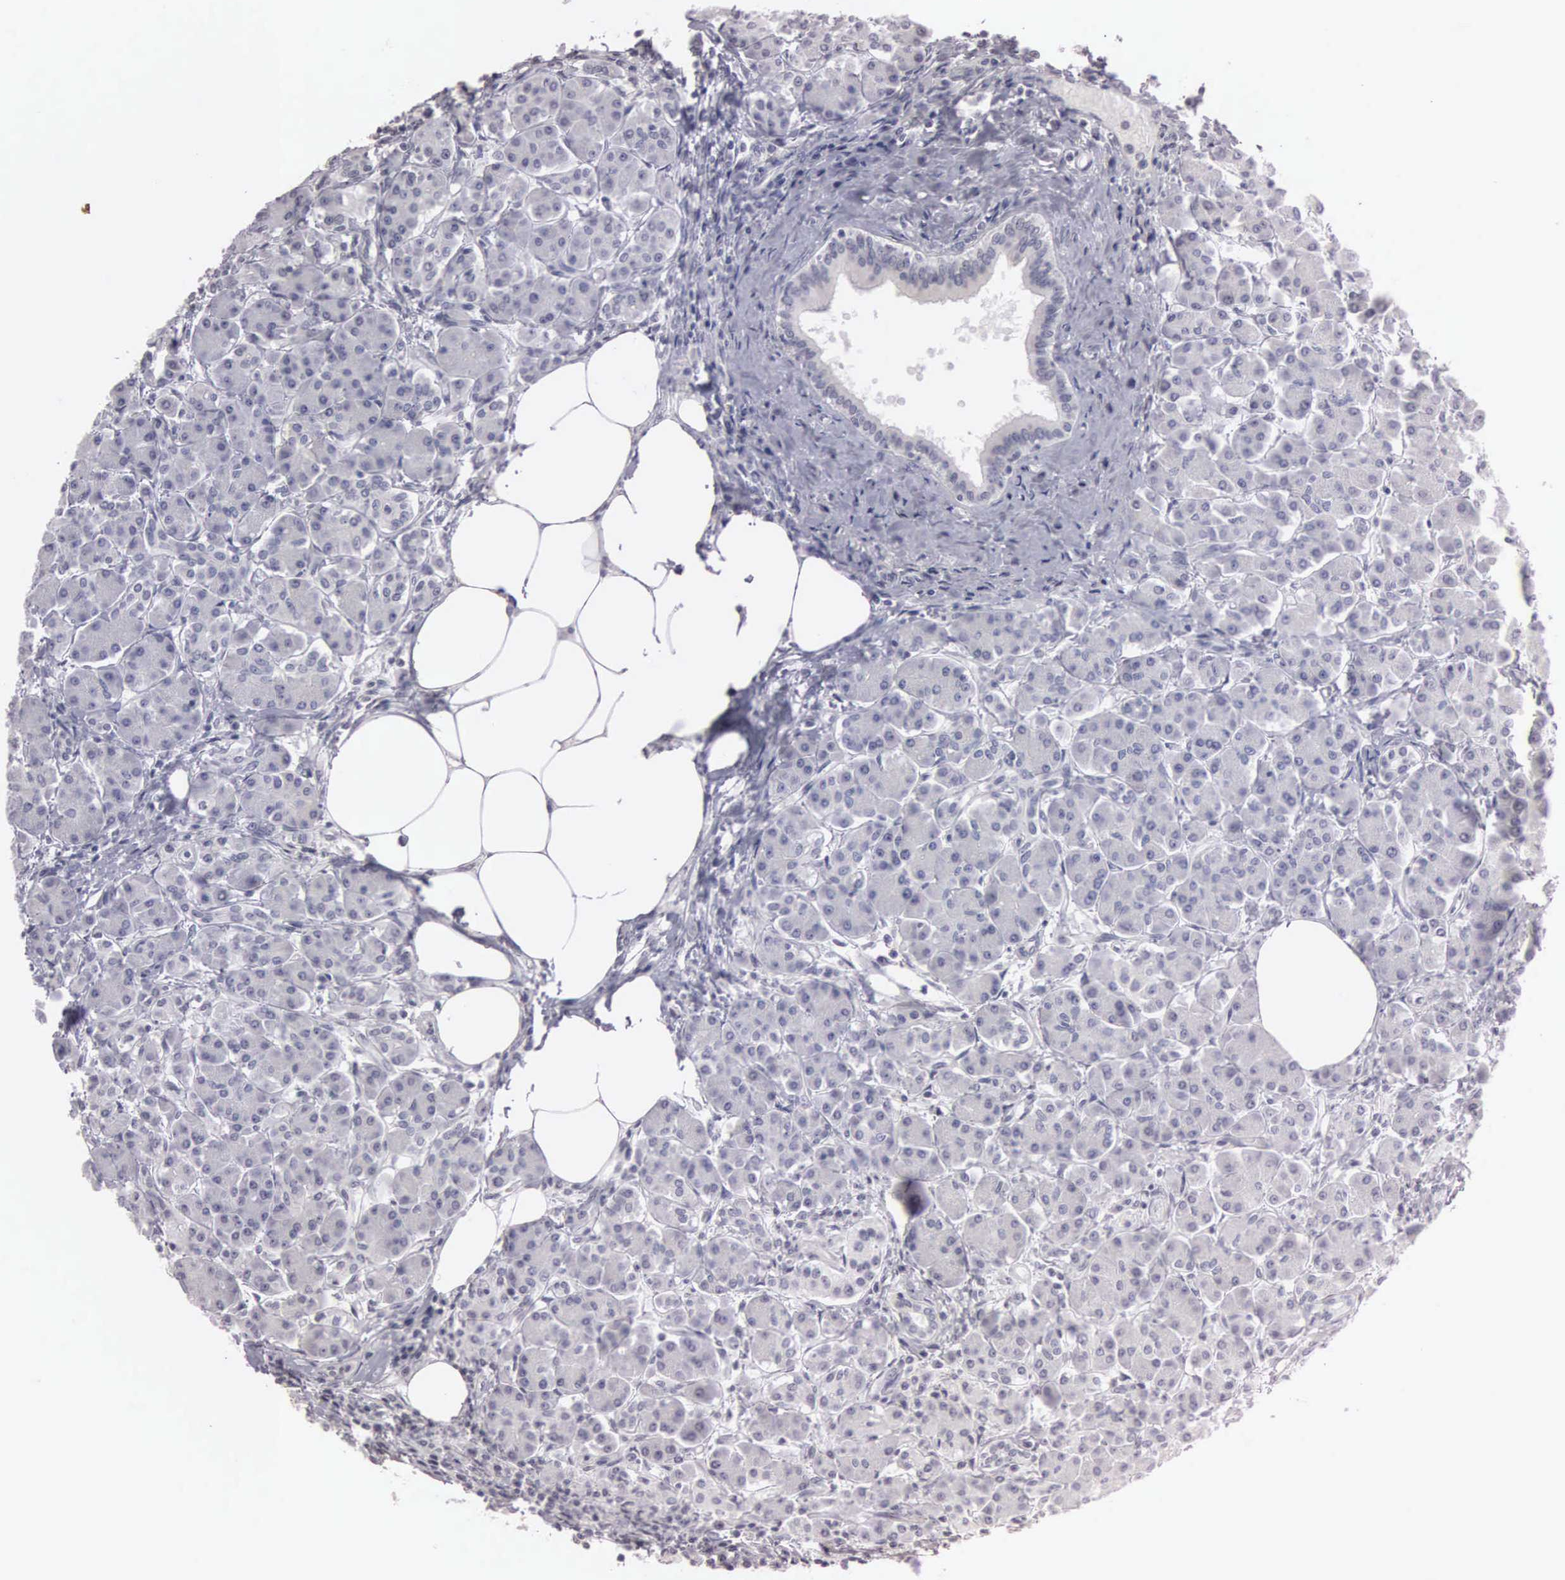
{"staining": {"intensity": "negative", "quantity": "none", "location": "none"}, "tissue": "pancreas", "cell_type": "Exocrine glandular cells", "image_type": "normal", "snomed": [{"axis": "morphology", "description": "Normal tissue, NOS"}, {"axis": "topography", "description": "Pancreas"}], "caption": "The photomicrograph reveals no significant positivity in exocrine glandular cells of pancreas.", "gene": "UPB1", "patient": {"sex": "female", "age": 73}}